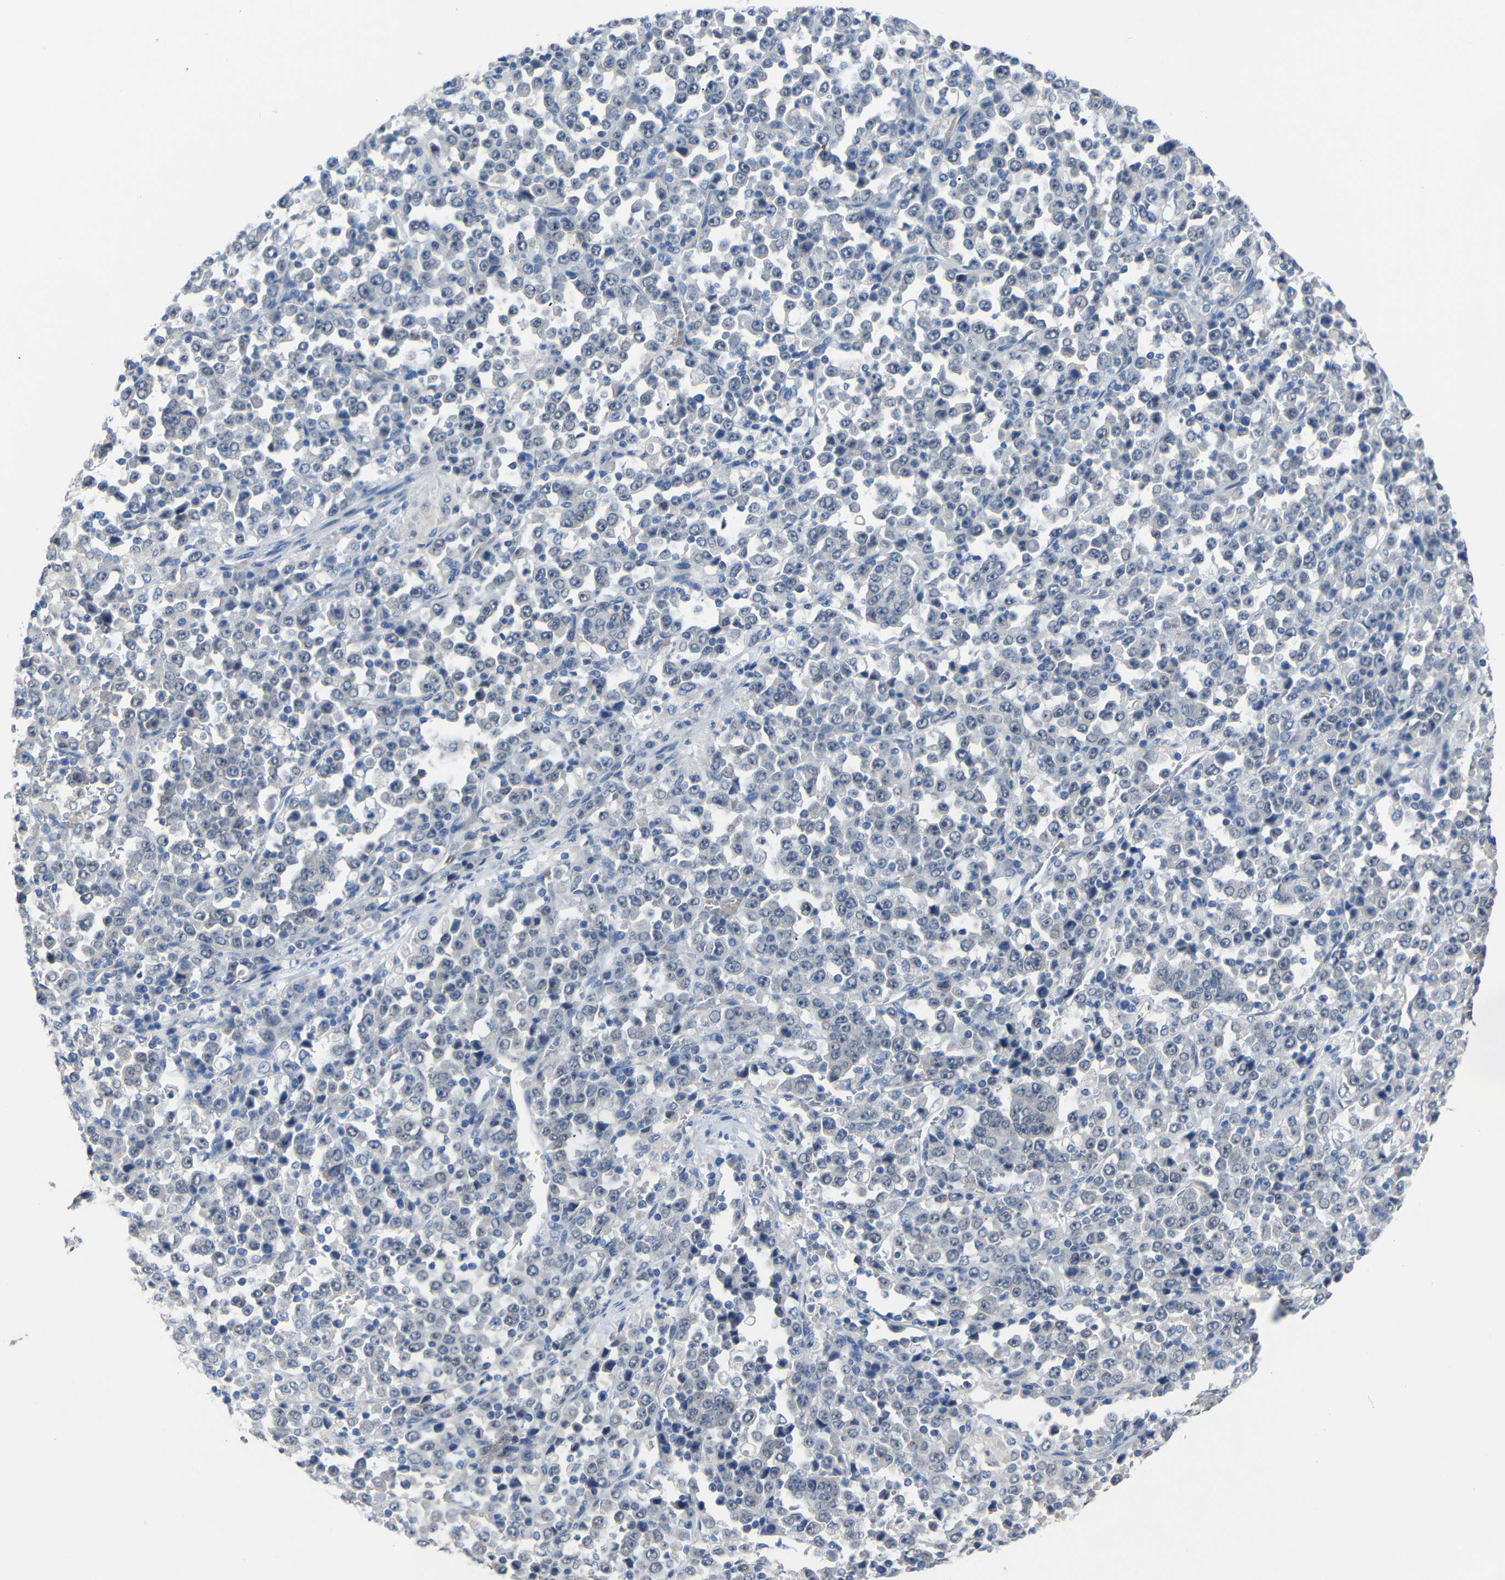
{"staining": {"intensity": "negative", "quantity": "none", "location": "none"}, "tissue": "stomach cancer", "cell_type": "Tumor cells", "image_type": "cancer", "snomed": [{"axis": "morphology", "description": "Normal tissue, NOS"}, {"axis": "morphology", "description": "Adenocarcinoma, NOS"}, {"axis": "topography", "description": "Stomach, upper"}, {"axis": "topography", "description": "Stomach"}], "caption": "A histopathology image of human stomach adenocarcinoma is negative for staining in tumor cells. (DAB (3,3'-diaminobenzidine) immunohistochemistry, high magnification).", "gene": "HNF1A", "patient": {"sex": "male", "age": 59}}